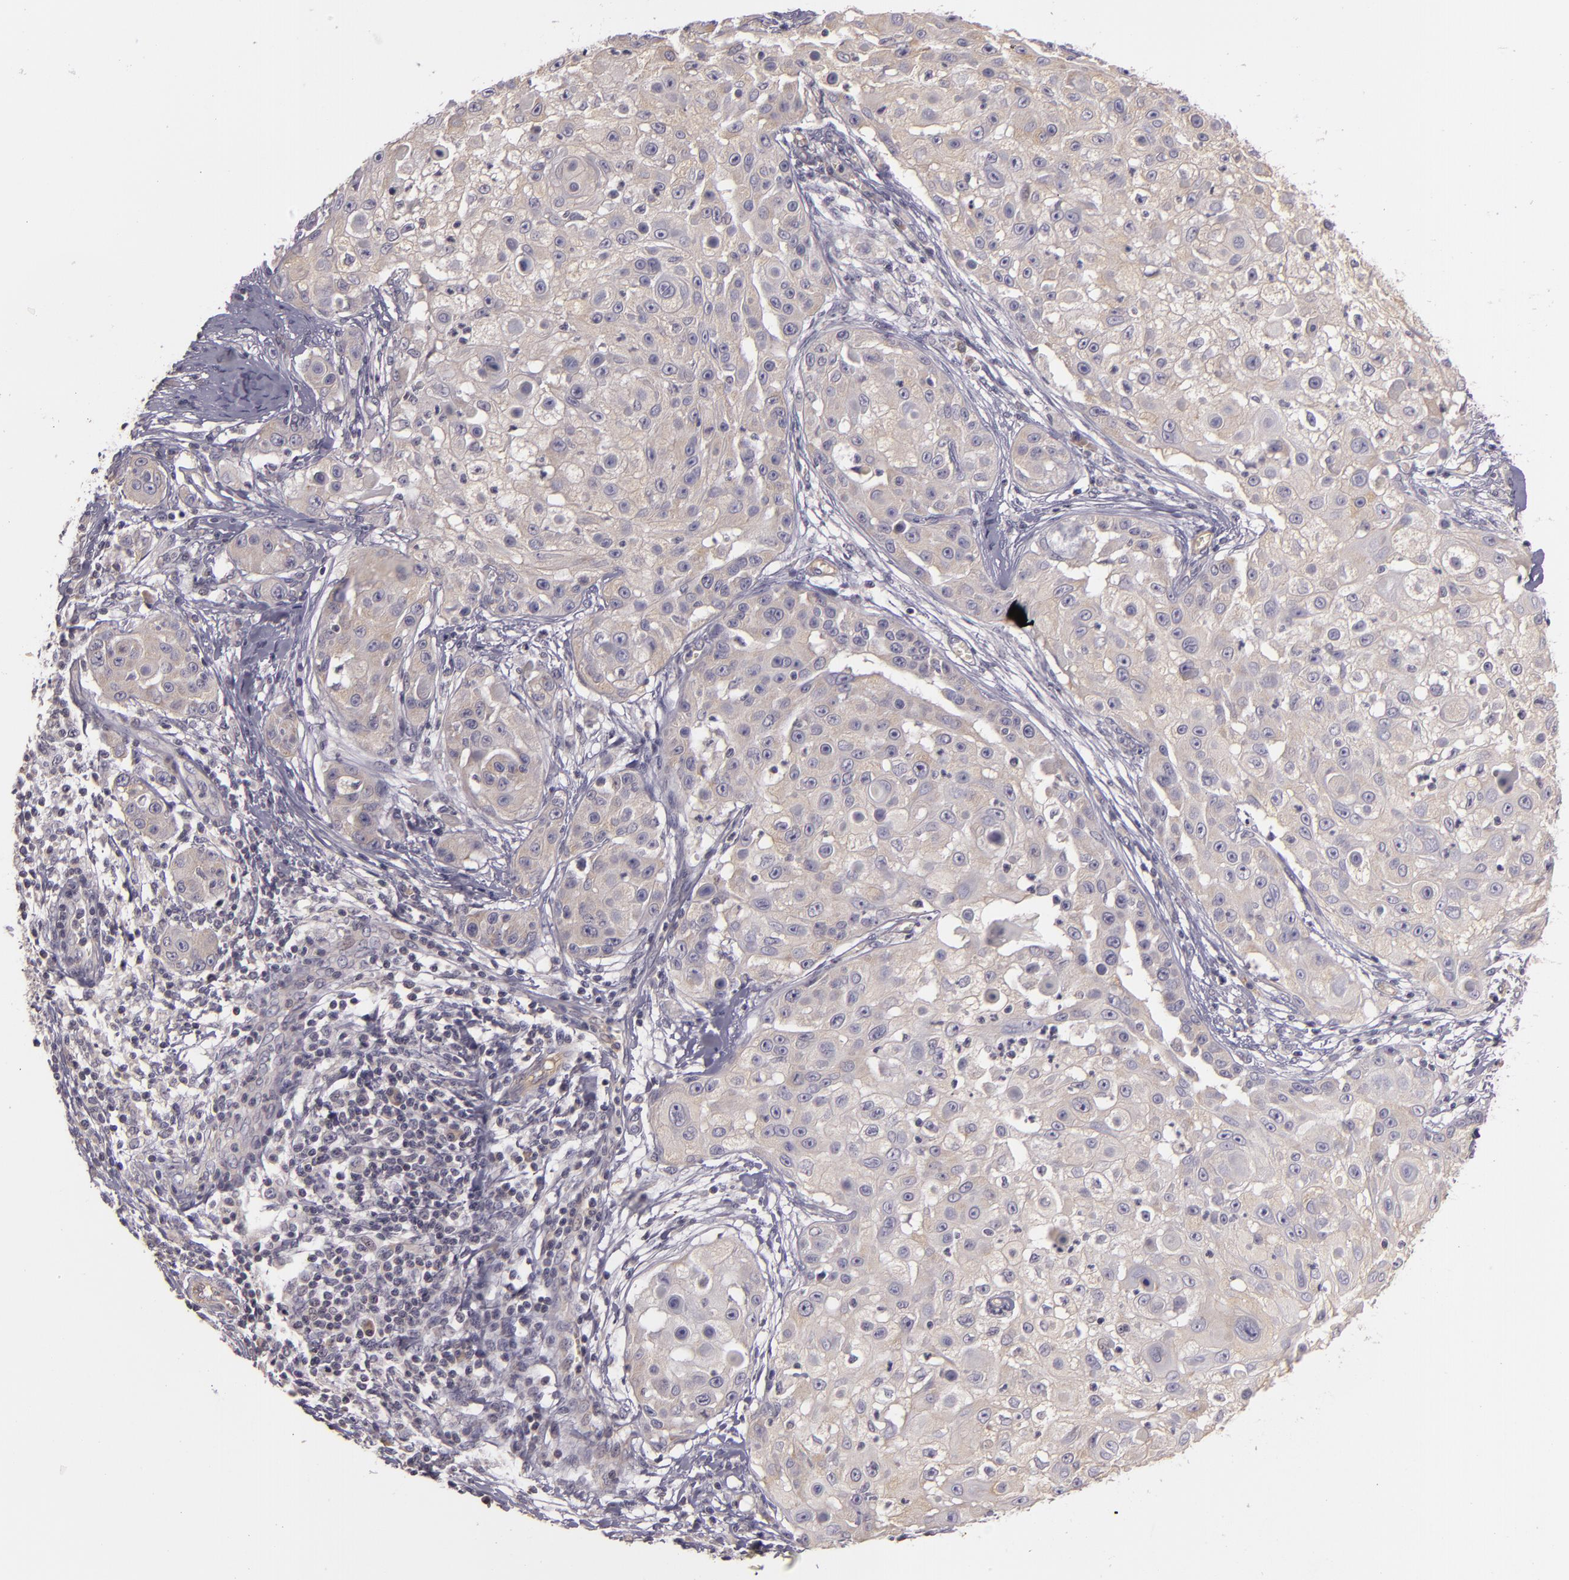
{"staining": {"intensity": "weak", "quantity": "<25%", "location": "cytoplasmic/membranous"}, "tissue": "skin cancer", "cell_type": "Tumor cells", "image_type": "cancer", "snomed": [{"axis": "morphology", "description": "Squamous cell carcinoma, NOS"}, {"axis": "topography", "description": "Skin"}], "caption": "Immunohistochemistry image of skin cancer stained for a protein (brown), which exhibits no staining in tumor cells.", "gene": "RALGAPA1", "patient": {"sex": "female", "age": 57}}